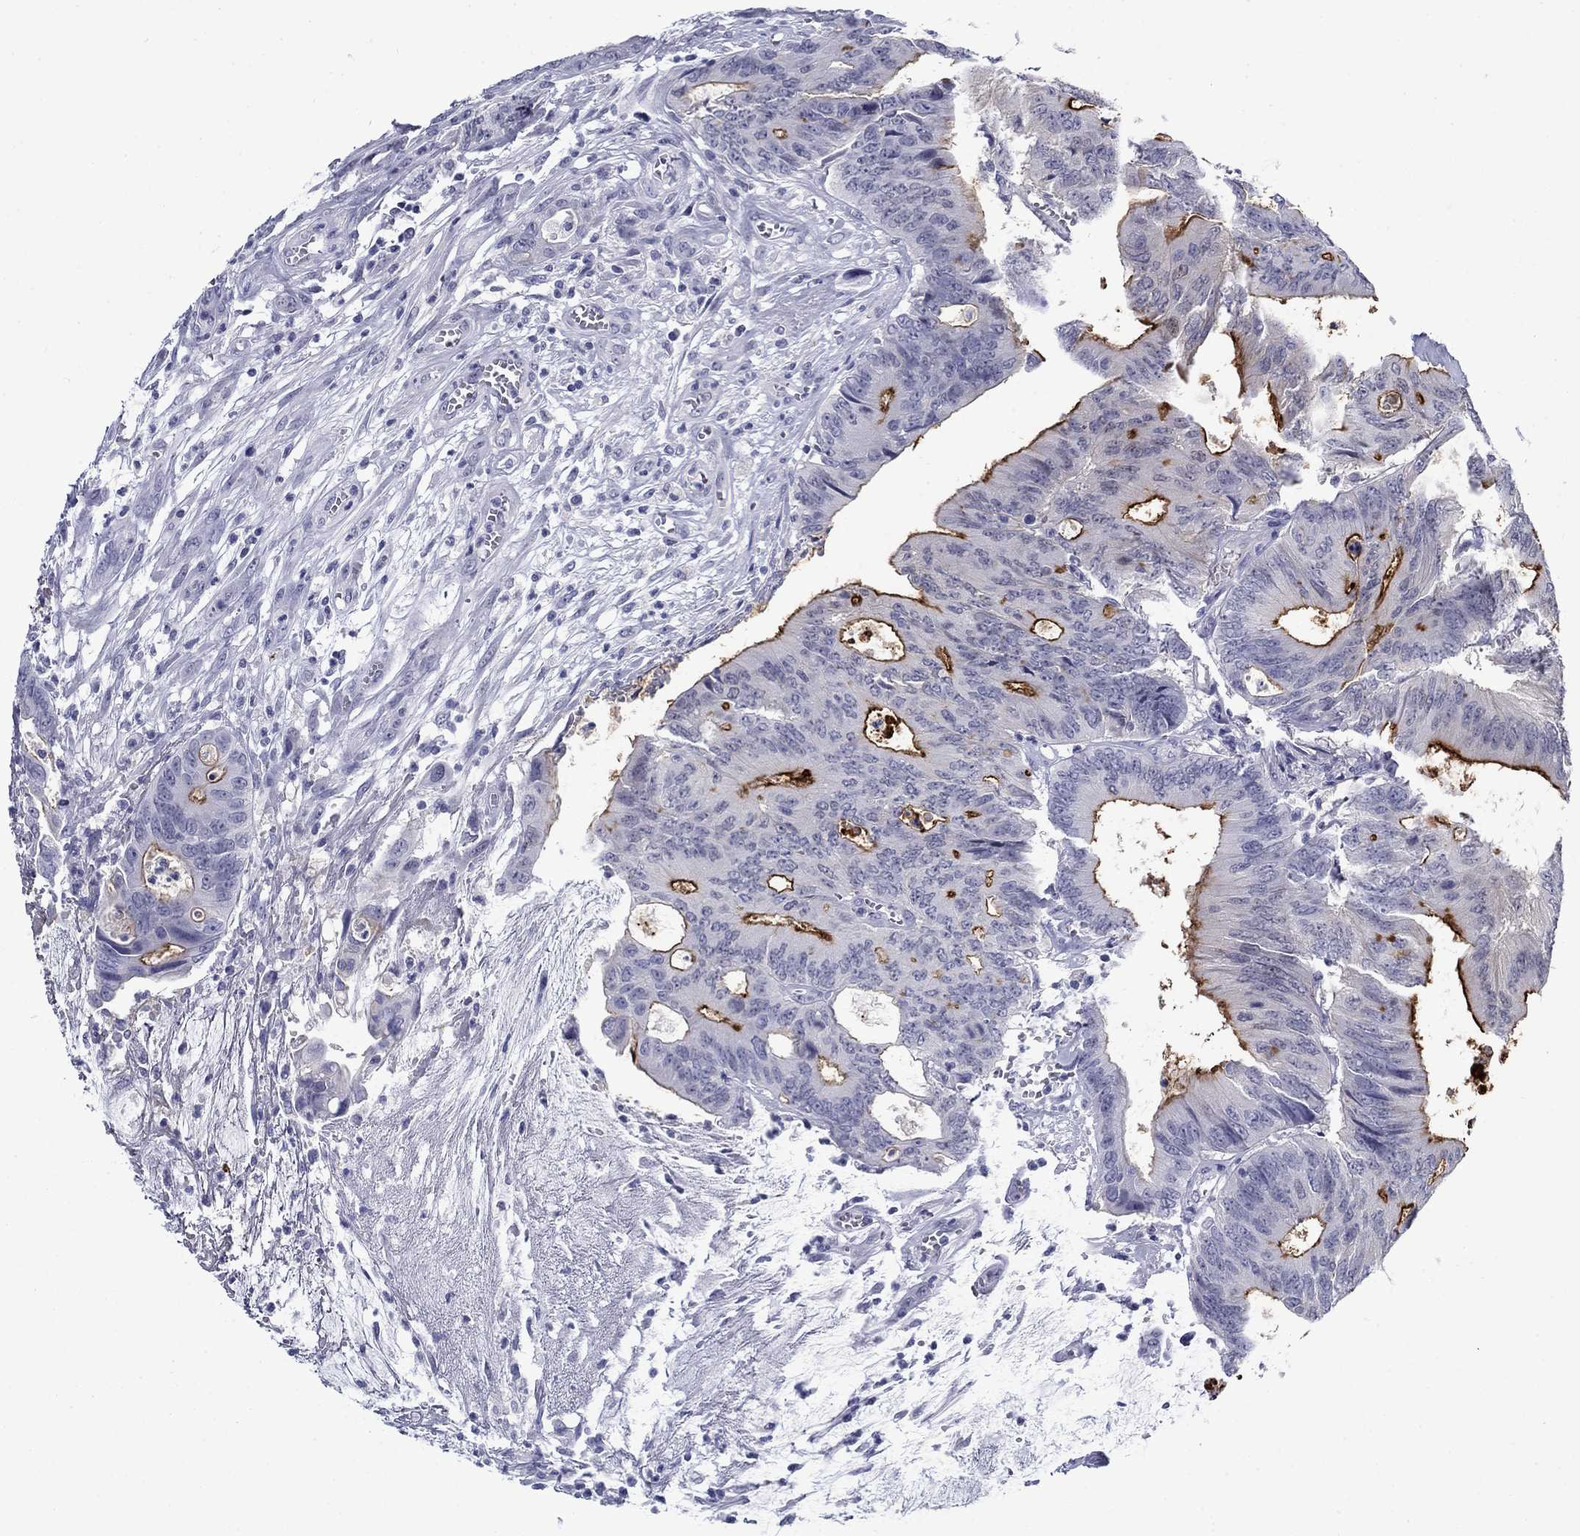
{"staining": {"intensity": "strong", "quantity": "25%-75%", "location": "cytoplasmic/membranous"}, "tissue": "colorectal cancer", "cell_type": "Tumor cells", "image_type": "cancer", "snomed": [{"axis": "morphology", "description": "Normal tissue, NOS"}, {"axis": "morphology", "description": "Adenocarcinoma, NOS"}, {"axis": "topography", "description": "Colon"}], "caption": "The immunohistochemical stain highlights strong cytoplasmic/membranous positivity in tumor cells of adenocarcinoma (colorectal) tissue. The staining was performed using DAB, with brown indicating positive protein expression. Nuclei are stained blue with hematoxylin.", "gene": "C4orf19", "patient": {"sex": "male", "age": 65}}